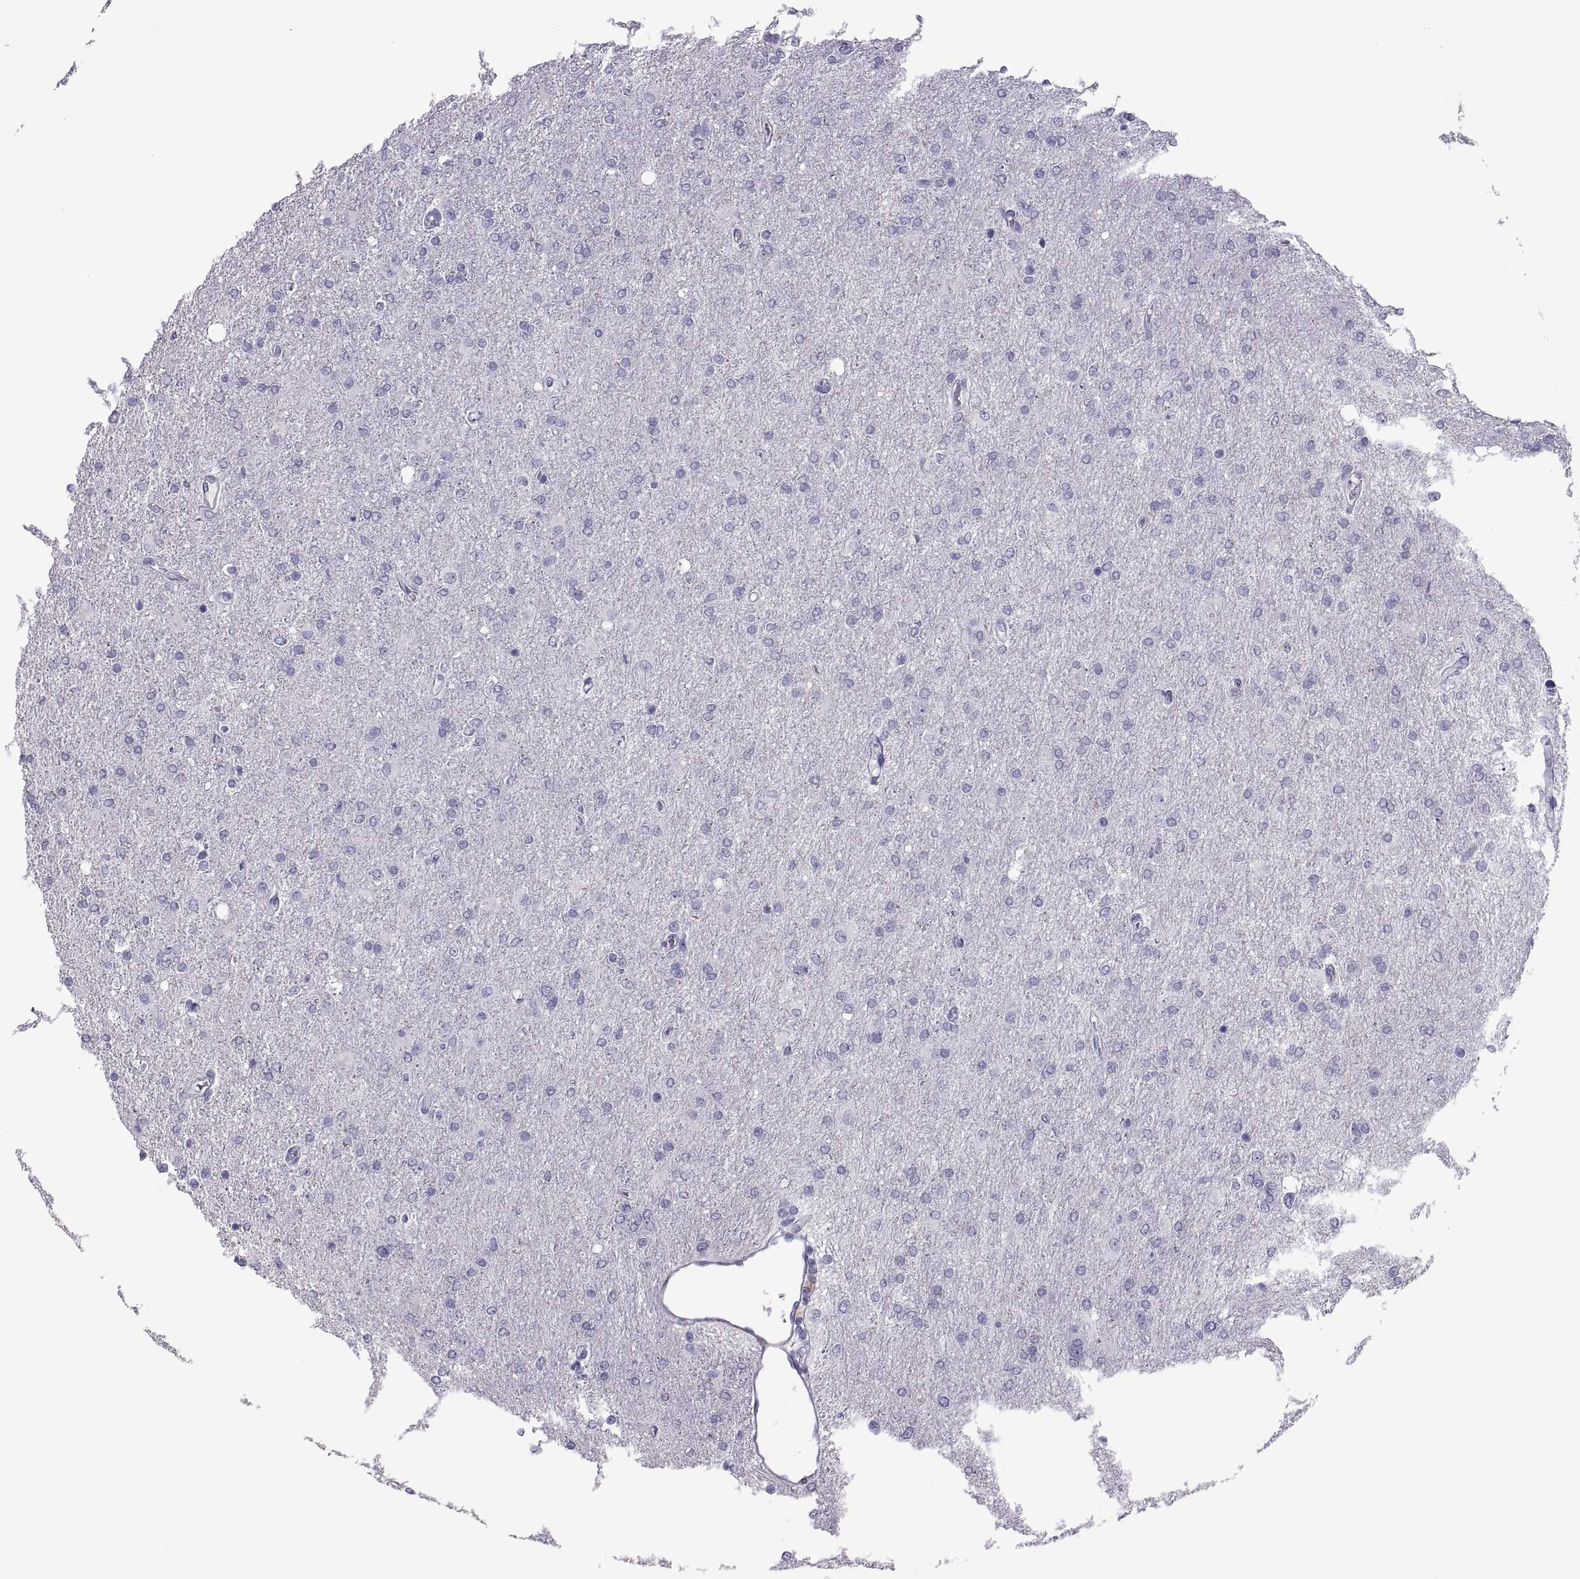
{"staining": {"intensity": "negative", "quantity": "none", "location": "none"}, "tissue": "glioma", "cell_type": "Tumor cells", "image_type": "cancer", "snomed": [{"axis": "morphology", "description": "Glioma, malignant, High grade"}, {"axis": "topography", "description": "Cerebral cortex"}], "caption": "Immunohistochemical staining of glioma shows no significant staining in tumor cells. Brightfield microscopy of IHC stained with DAB (3,3'-diaminobenzidine) (brown) and hematoxylin (blue), captured at high magnification.", "gene": "MAGEB1", "patient": {"sex": "male", "age": 70}}